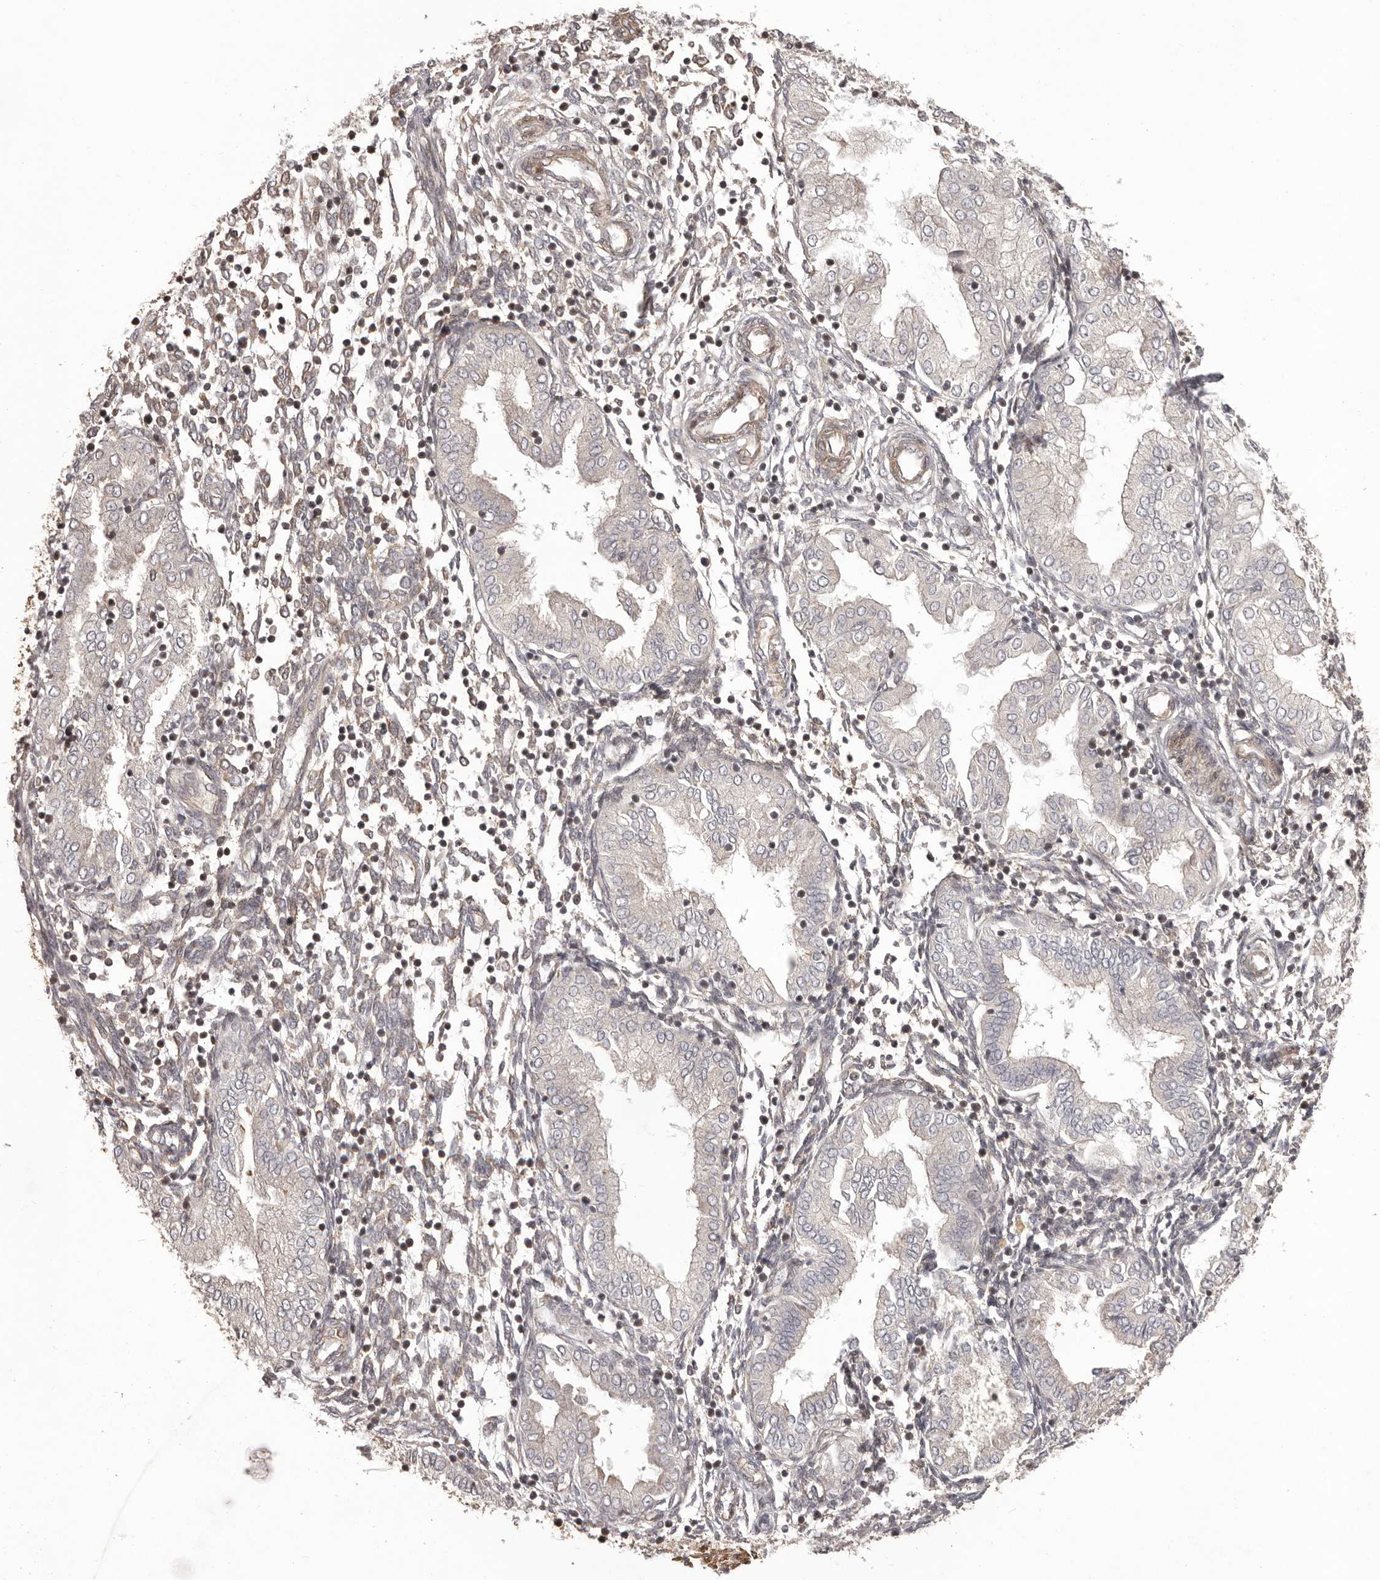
{"staining": {"intensity": "weak", "quantity": "<25%", "location": "cytoplasmic/membranous"}, "tissue": "endometrium", "cell_type": "Cells in endometrial stroma", "image_type": "normal", "snomed": [{"axis": "morphology", "description": "Normal tissue, NOS"}, {"axis": "topography", "description": "Endometrium"}], "caption": "Protein analysis of normal endometrium shows no significant positivity in cells in endometrial stroma. Nuclei are stained in blue.", "gene": "NFKBIA", "patient": {"sex": "female", "age": 53}}